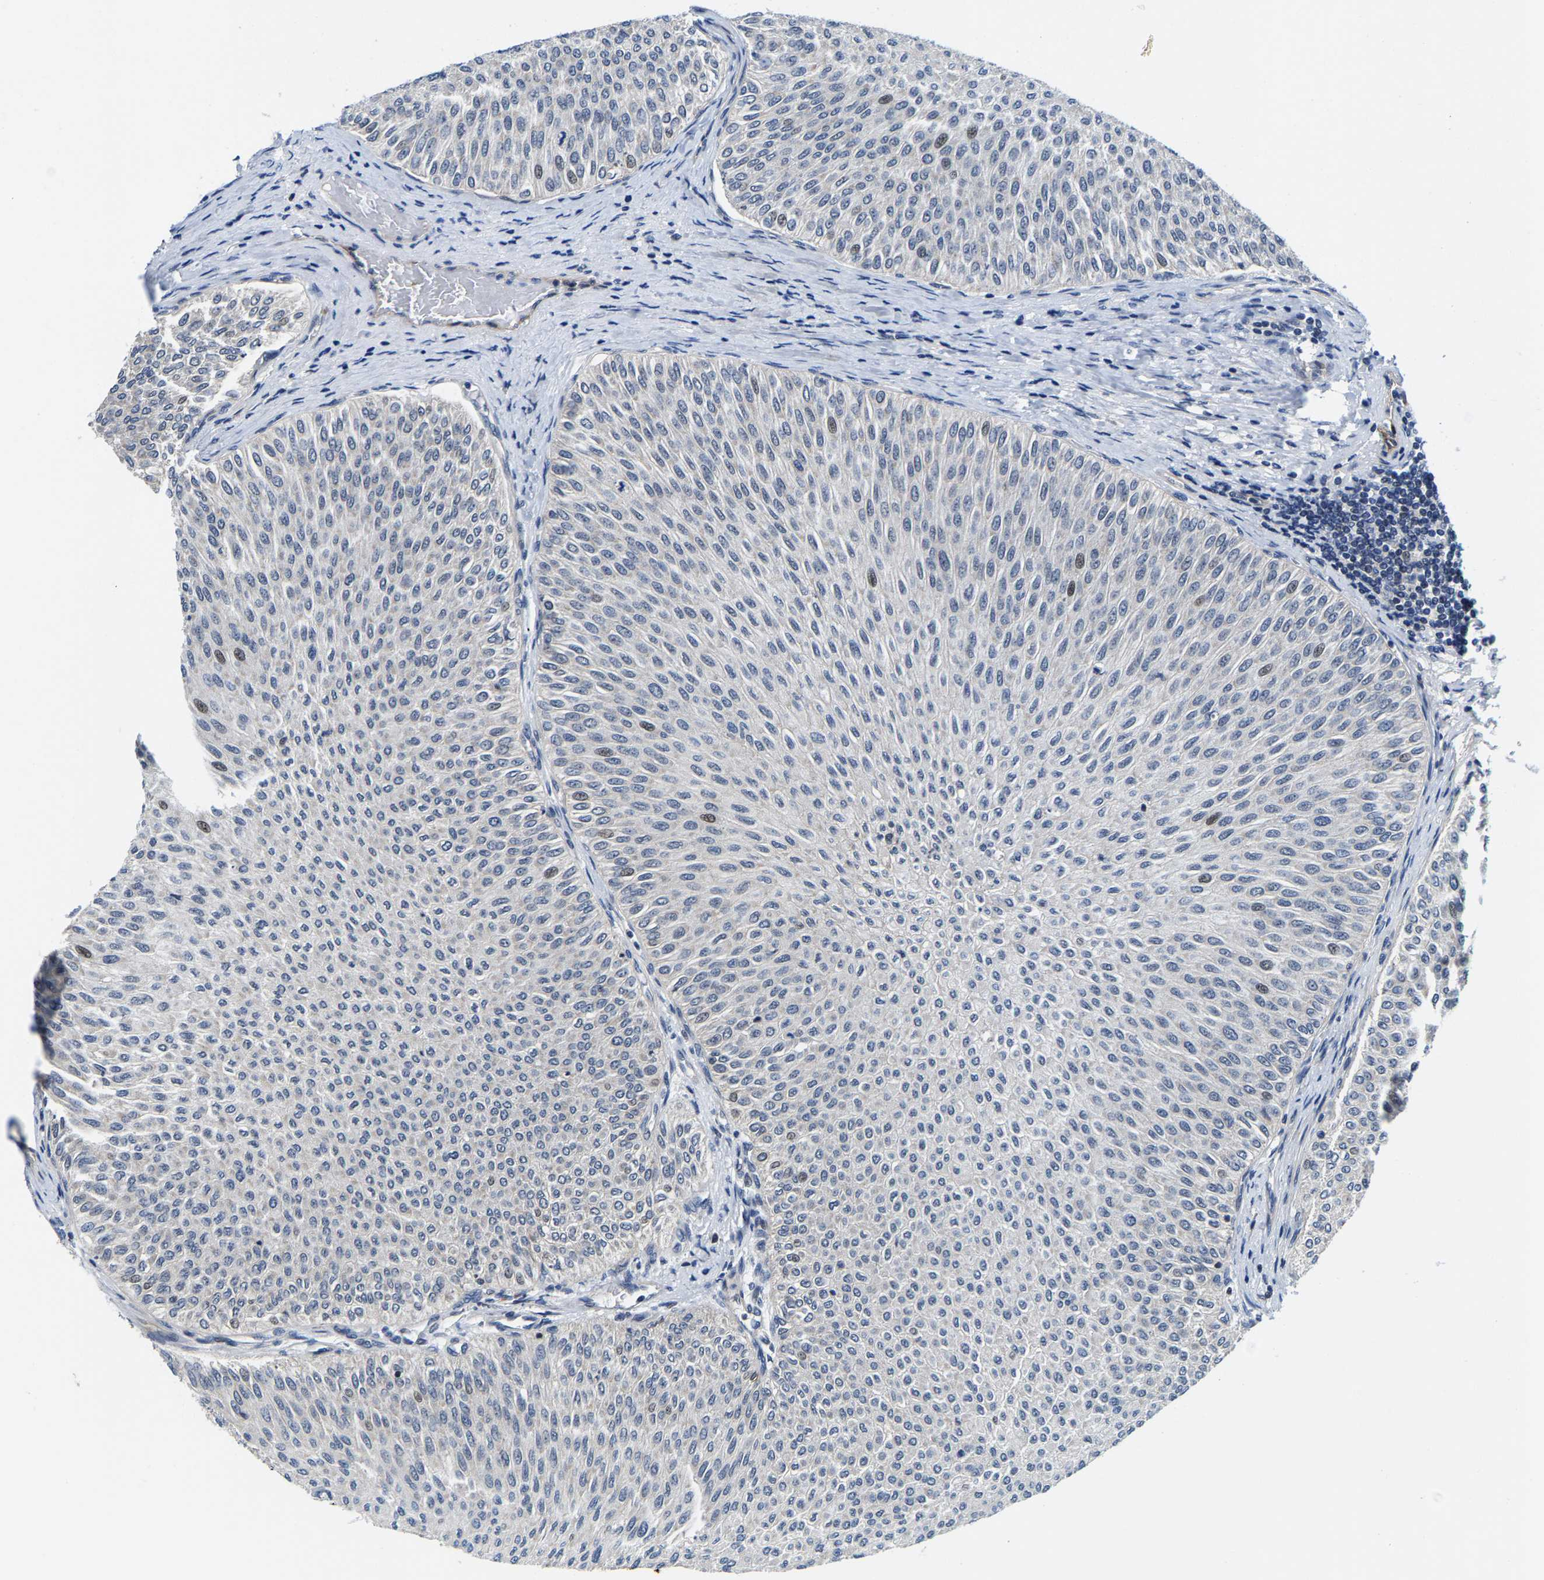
{"staining": {"intensity": "weak", "quantity": "<25%", "location": "nuclear"}, "tissue": "urothelial cancer", "cell_type": "Tumor cells", "image_type": "cancer", "snomed": [{"axis": "morphology", "description": "Urothelial carcinoma, Low grade"}, {"axis": "topography", "description": "Urinary bladder"}], "caption": "Micrograph shows no significant protein staining in tumor cells of urothelial cancer.", "gene": "GTPBP10", "patient": {"sex": "male", "age": 78}}